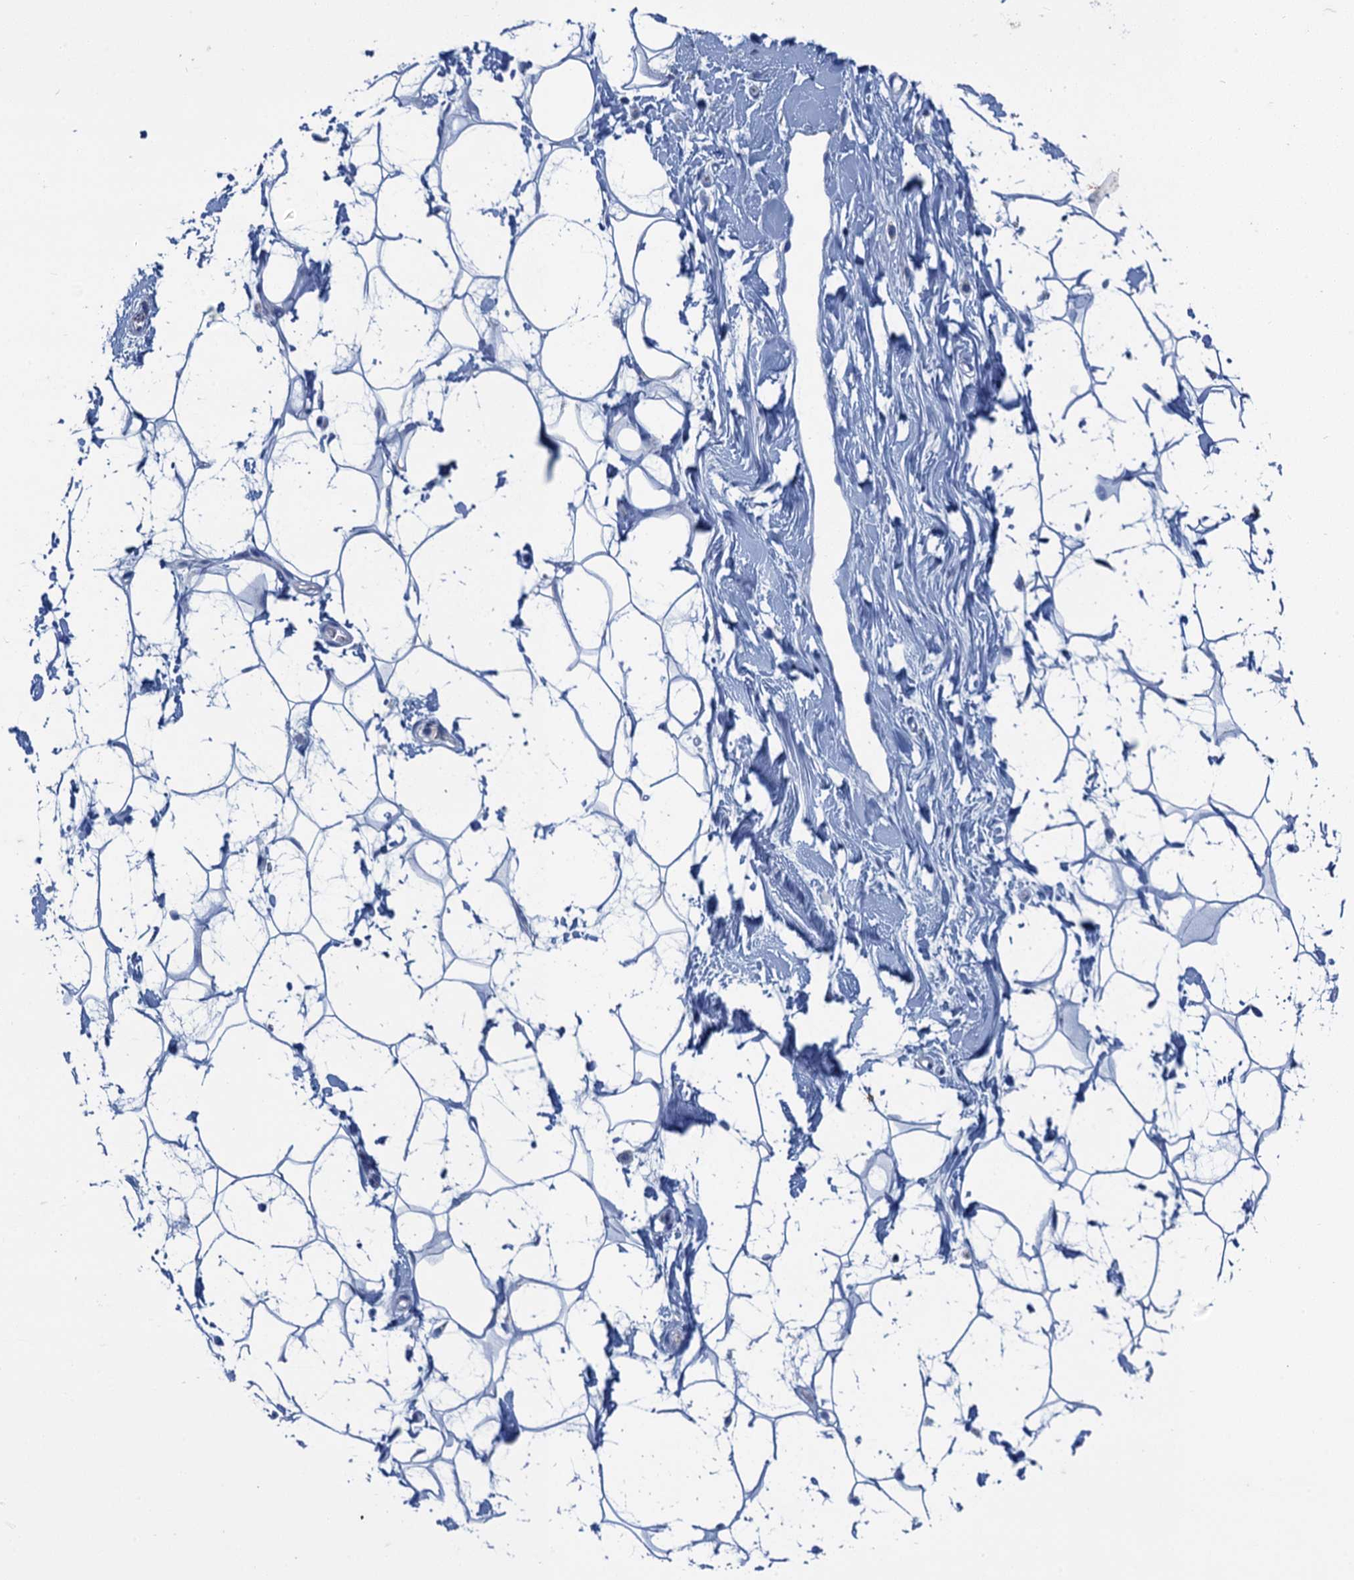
{"staining": {"intensity": "negative", "quantity": "none", "location": "none"}, "tissue": "adipose tissue", "cell_type": "Adipocytes", "image_type": "normal", "snomed": [{"axis": "morphology", "description": "Normal tissue, NOS"}, {"axis": "topography", "description": "Breast"}], "caption": "Immunohistochemical staining of unremarkable human adipose tissue displays no significant expression in adipocytes. (DAB (3,3'-diaminobenzidine) immunohistochemistry with hematoxylin counter stain).", "gene": "SCEL", "patient": {"sex": "female", "age": 26}}